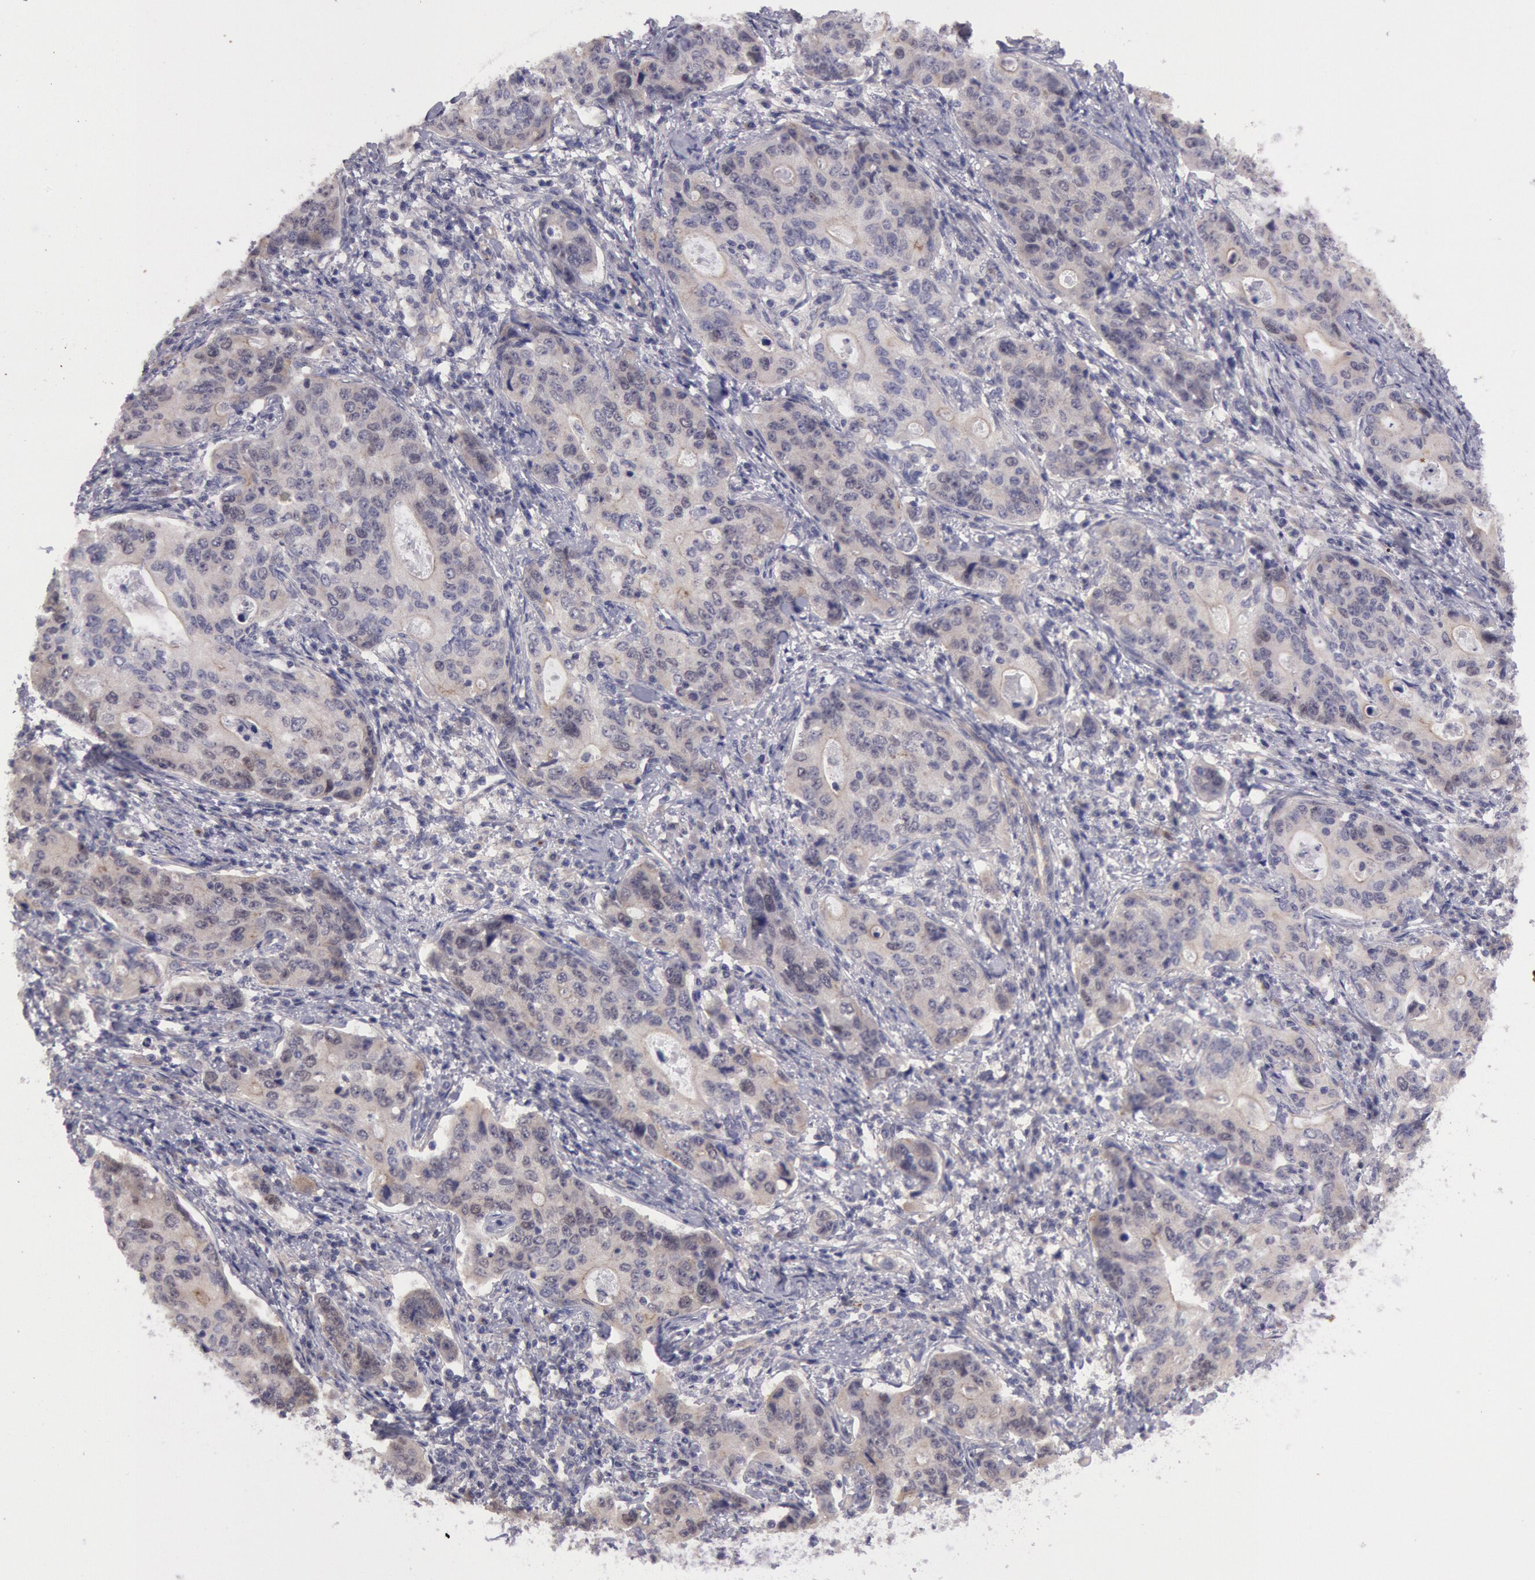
{"staining": {"intensity": "negative", "quantity": "none", "location": "none"}, "tissue": "stomach cancer", "cell_type": "Tumor cells", "image_type": "cancer", "snomed": [{"axis": "morphology", "description": "Adenocarcinoma, NOS"}, {"axis": "topography", "description": "Esophagus"}, {"axis": "topography", "description": "Stomach"}], "caption": "Protein analysis of stomach cancer displays no significant positivity in tumor cells.", "gene": "AMOTL1", "patient": {"sex": "male", "age": 74}}